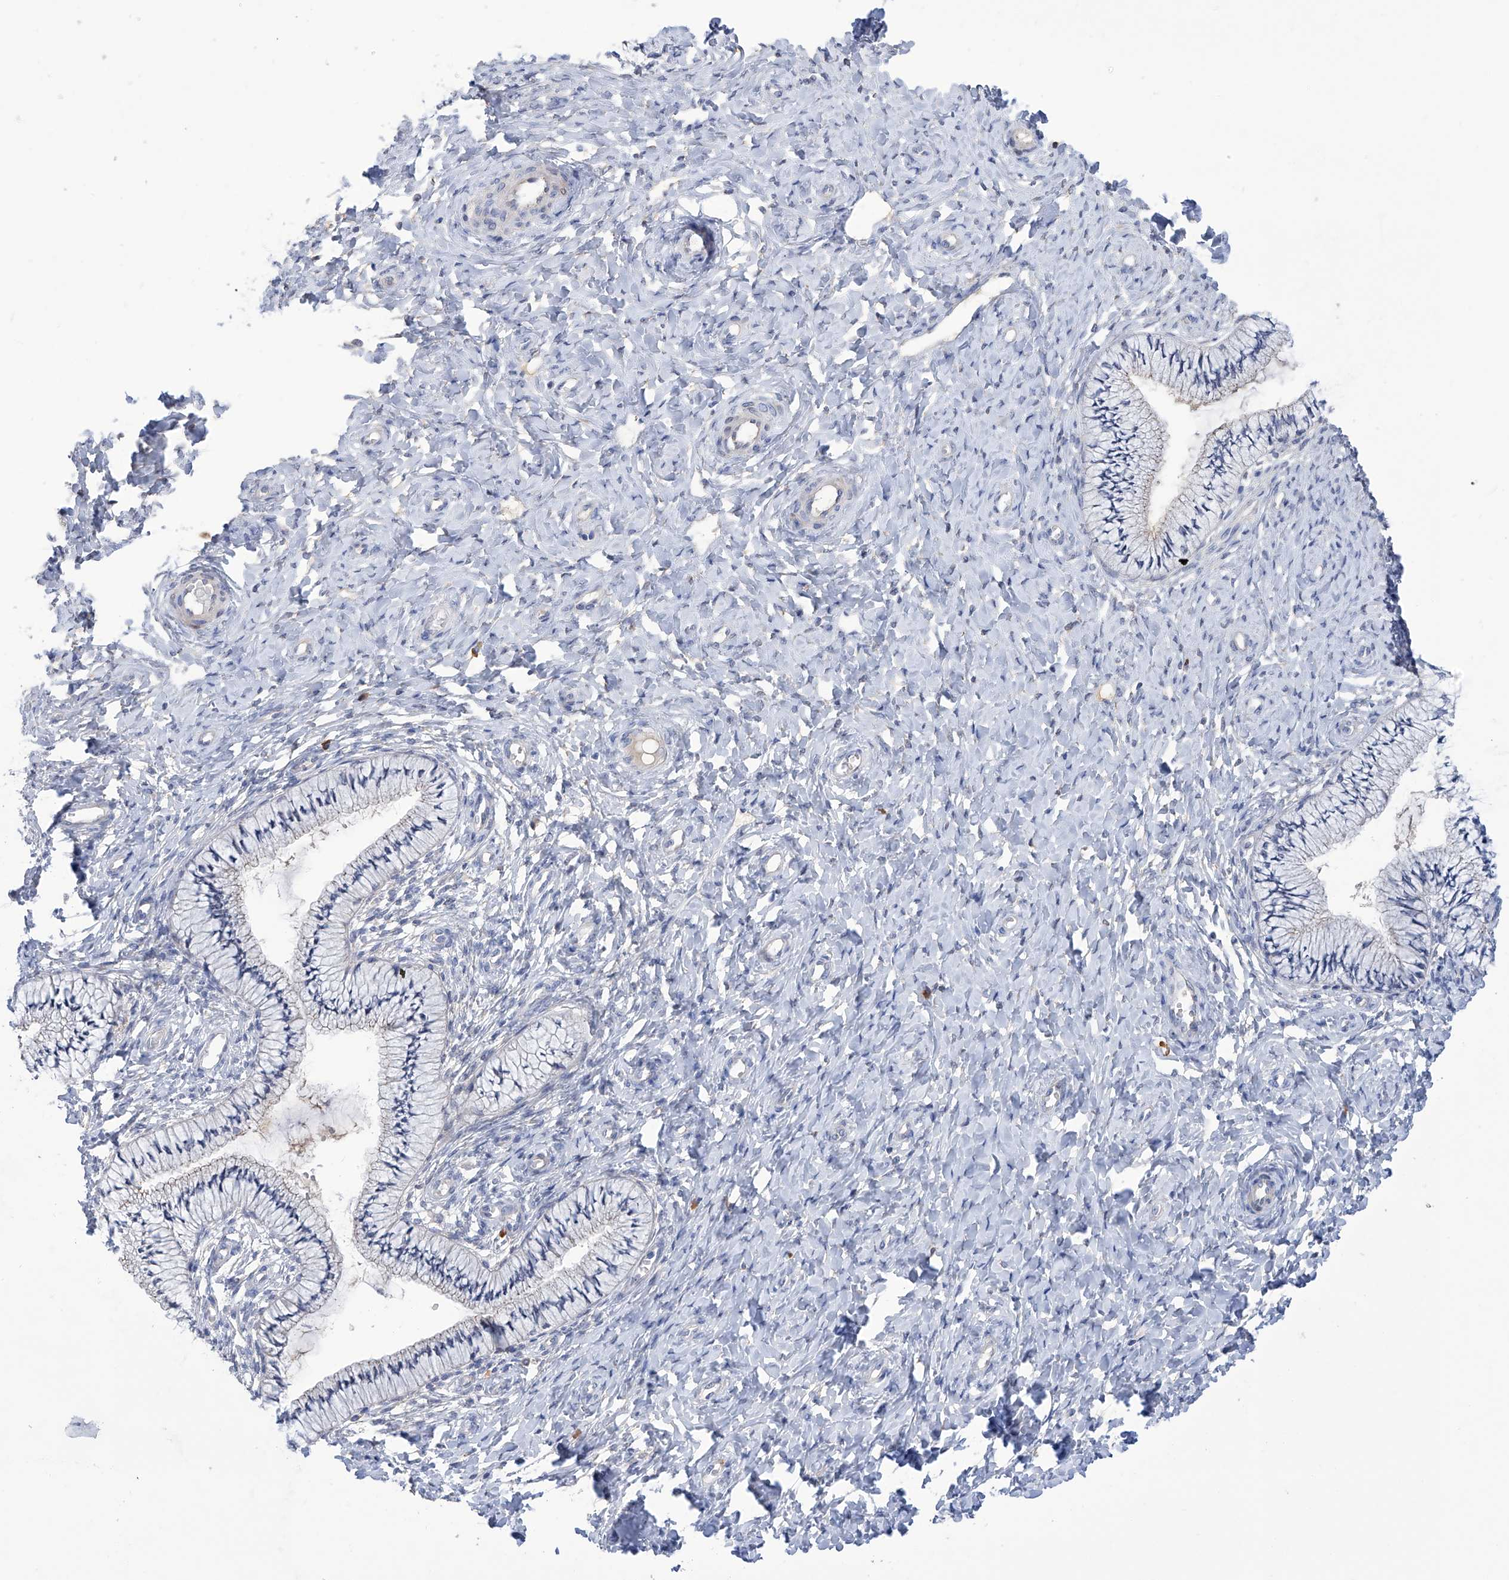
{"staining": {"intensity": "negative", "quantity": "none", "location": "none"}, "tissue": "cervix", "cell_type": "Glandular cells", "image_type": "normal", "snomed": [{"axis": "morphology", "description": "Normal tissue, NOS"}, {"axis": "topography", "description": "Cervix"}], "caption": "Immunohistochemistry image of normal human cervix stained for a protein (brown), which reveals no staining in glandular cells.", "gene": "PGM3", "patient": {"sex": "female", "age": 36}}